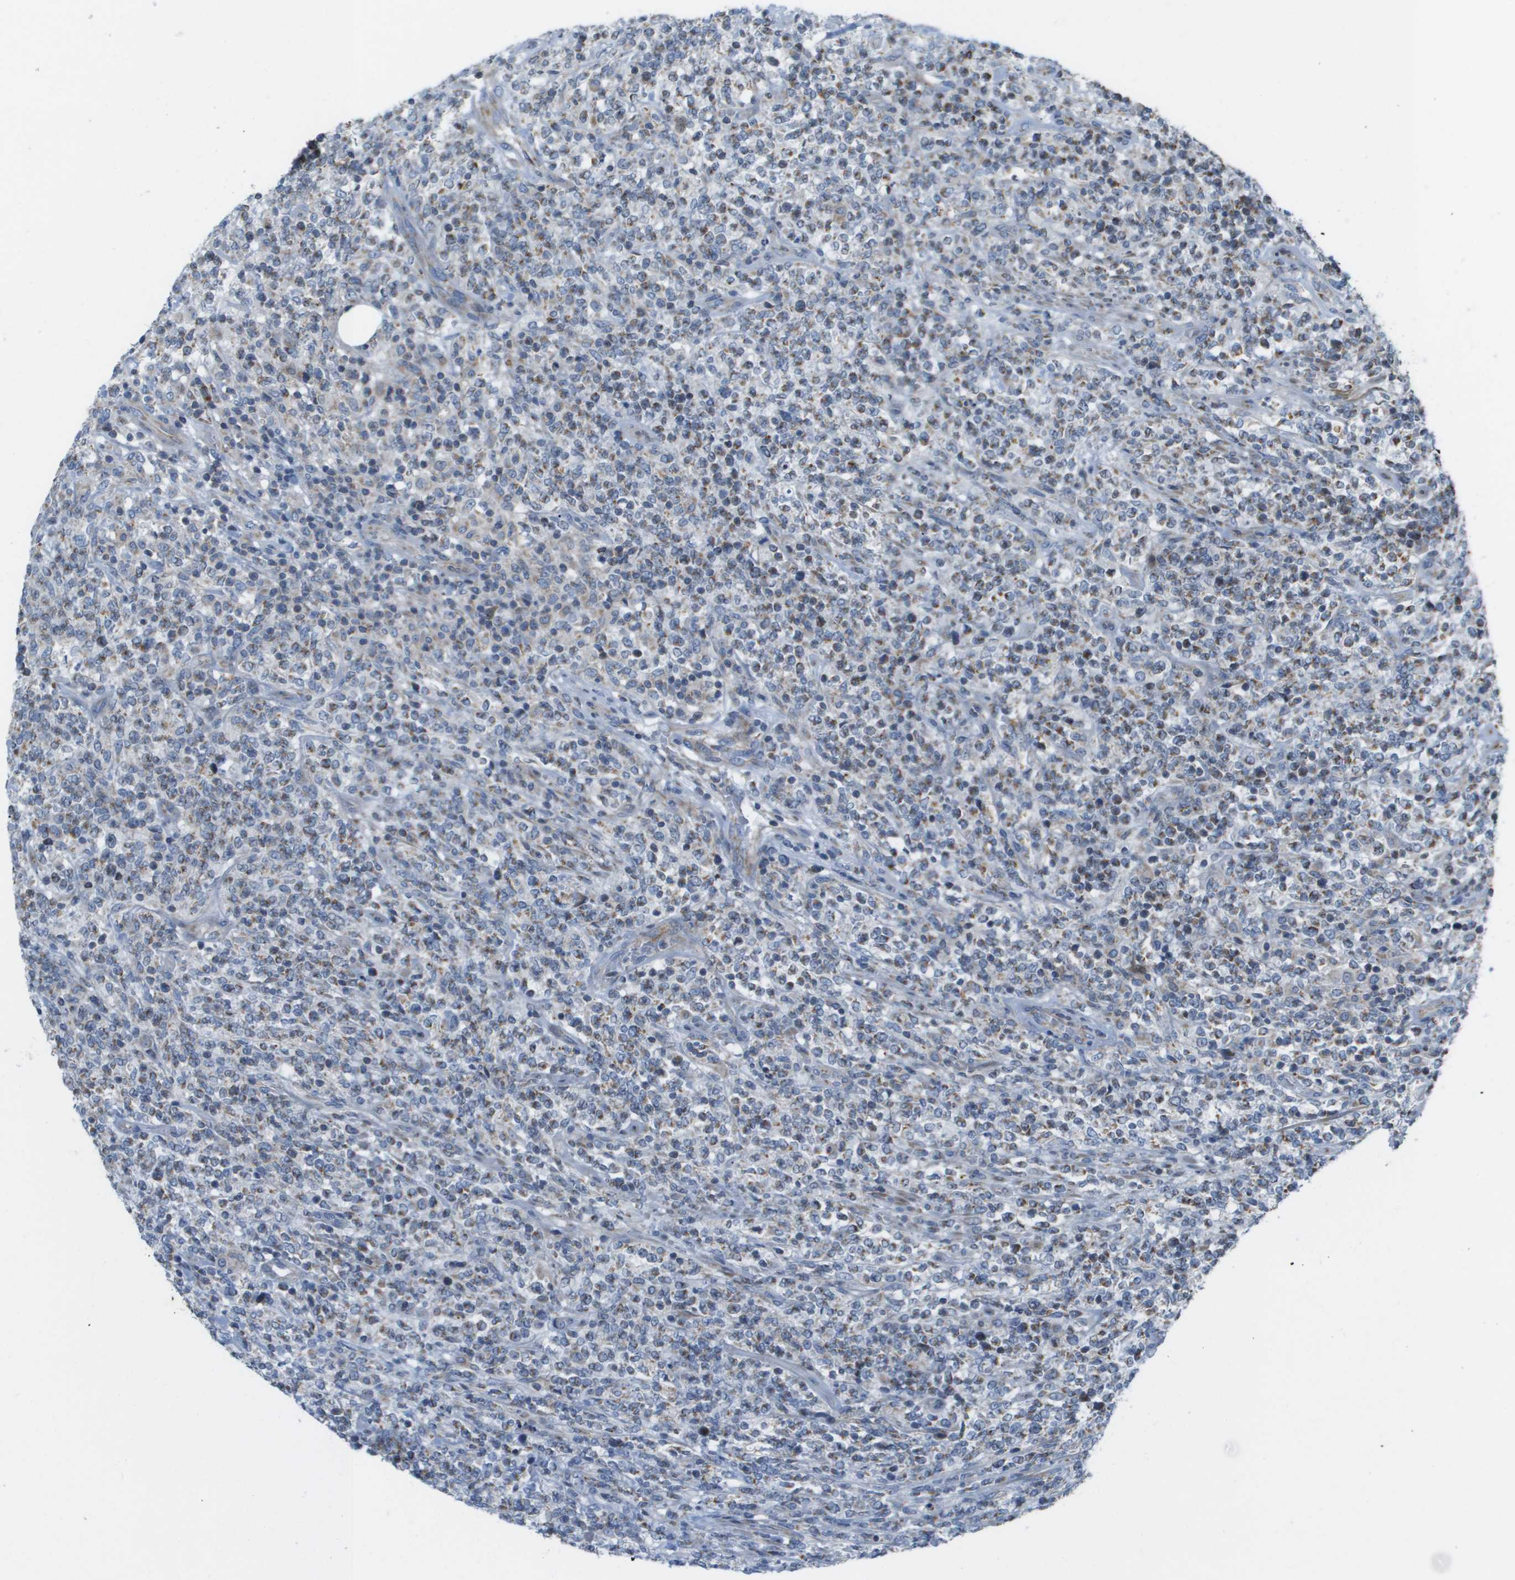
{"staining": {"intensity": "moderate", "quantity": "<25%", "location": "cytoplasmic/membranous"}, "tissue": "lymphoma", "cell_type": "Tumor cells", "image_type": "cancer", "snomed": [{"axis": "morphology", "description": "Malignant lymphoma, non-Hodgkin's type, High grade"}, {"axis": "topography", "description": "Soft tissue"}], "caption": "High-magnification brightfield microscopy of malignant lymphoma, non-Hodgkin's type (high-grade) stained with DAB (brown) and counterstained with hematoxylin (blue). tumor cells exhibit moderate cytoplasmic/membranous positivity is seen in about<25% of cells. (IHC, brightfield microscopy, high magnification).", "gene": "GALNT6", "patient": {"sex": "male", "age": 18}}